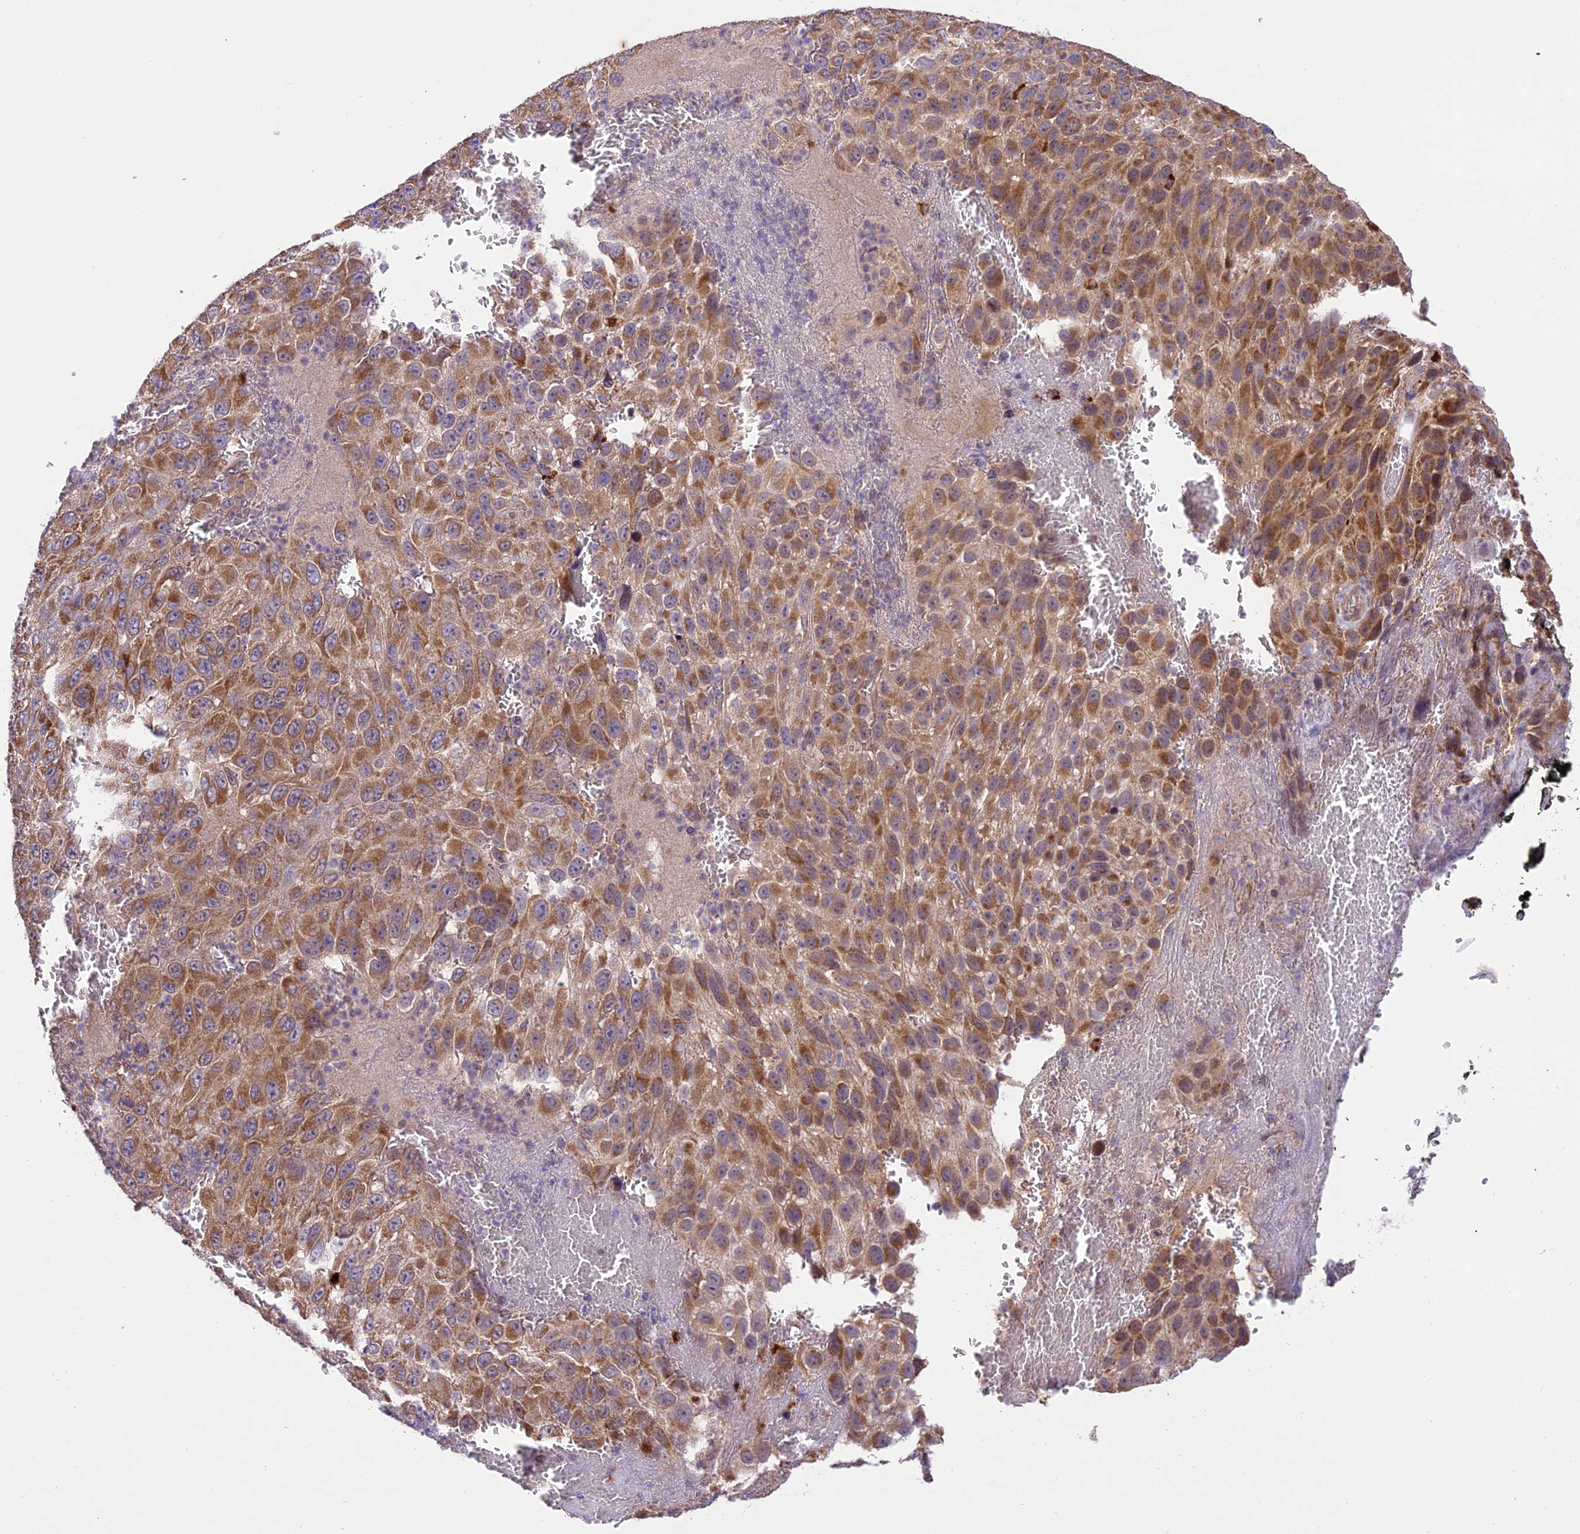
{"staining": {"intensity": "moderate", "quantity": ">75%", "location": "cytoplasmic/membranous"}, "tissue": "melanoma", "cell_type": "Tumor cells", "image_type": "cancer", "snomed": [{"axis": "morphology", "description": "Normal tissue, NOS"}, {"axis": "morphology", "description": "Malignant melanoma, NOS"}, {"axis": "topography", "description": "Skin"}], "caption": "Protein expression analysis of human malignant melanoma reveals moderate cytoplasmic/membranous expression in about >75% of tumor cells. Nuclei are stained in blue.", "gene": "NDUFAF1", "patient": {"sex": "female", "age": 96}}